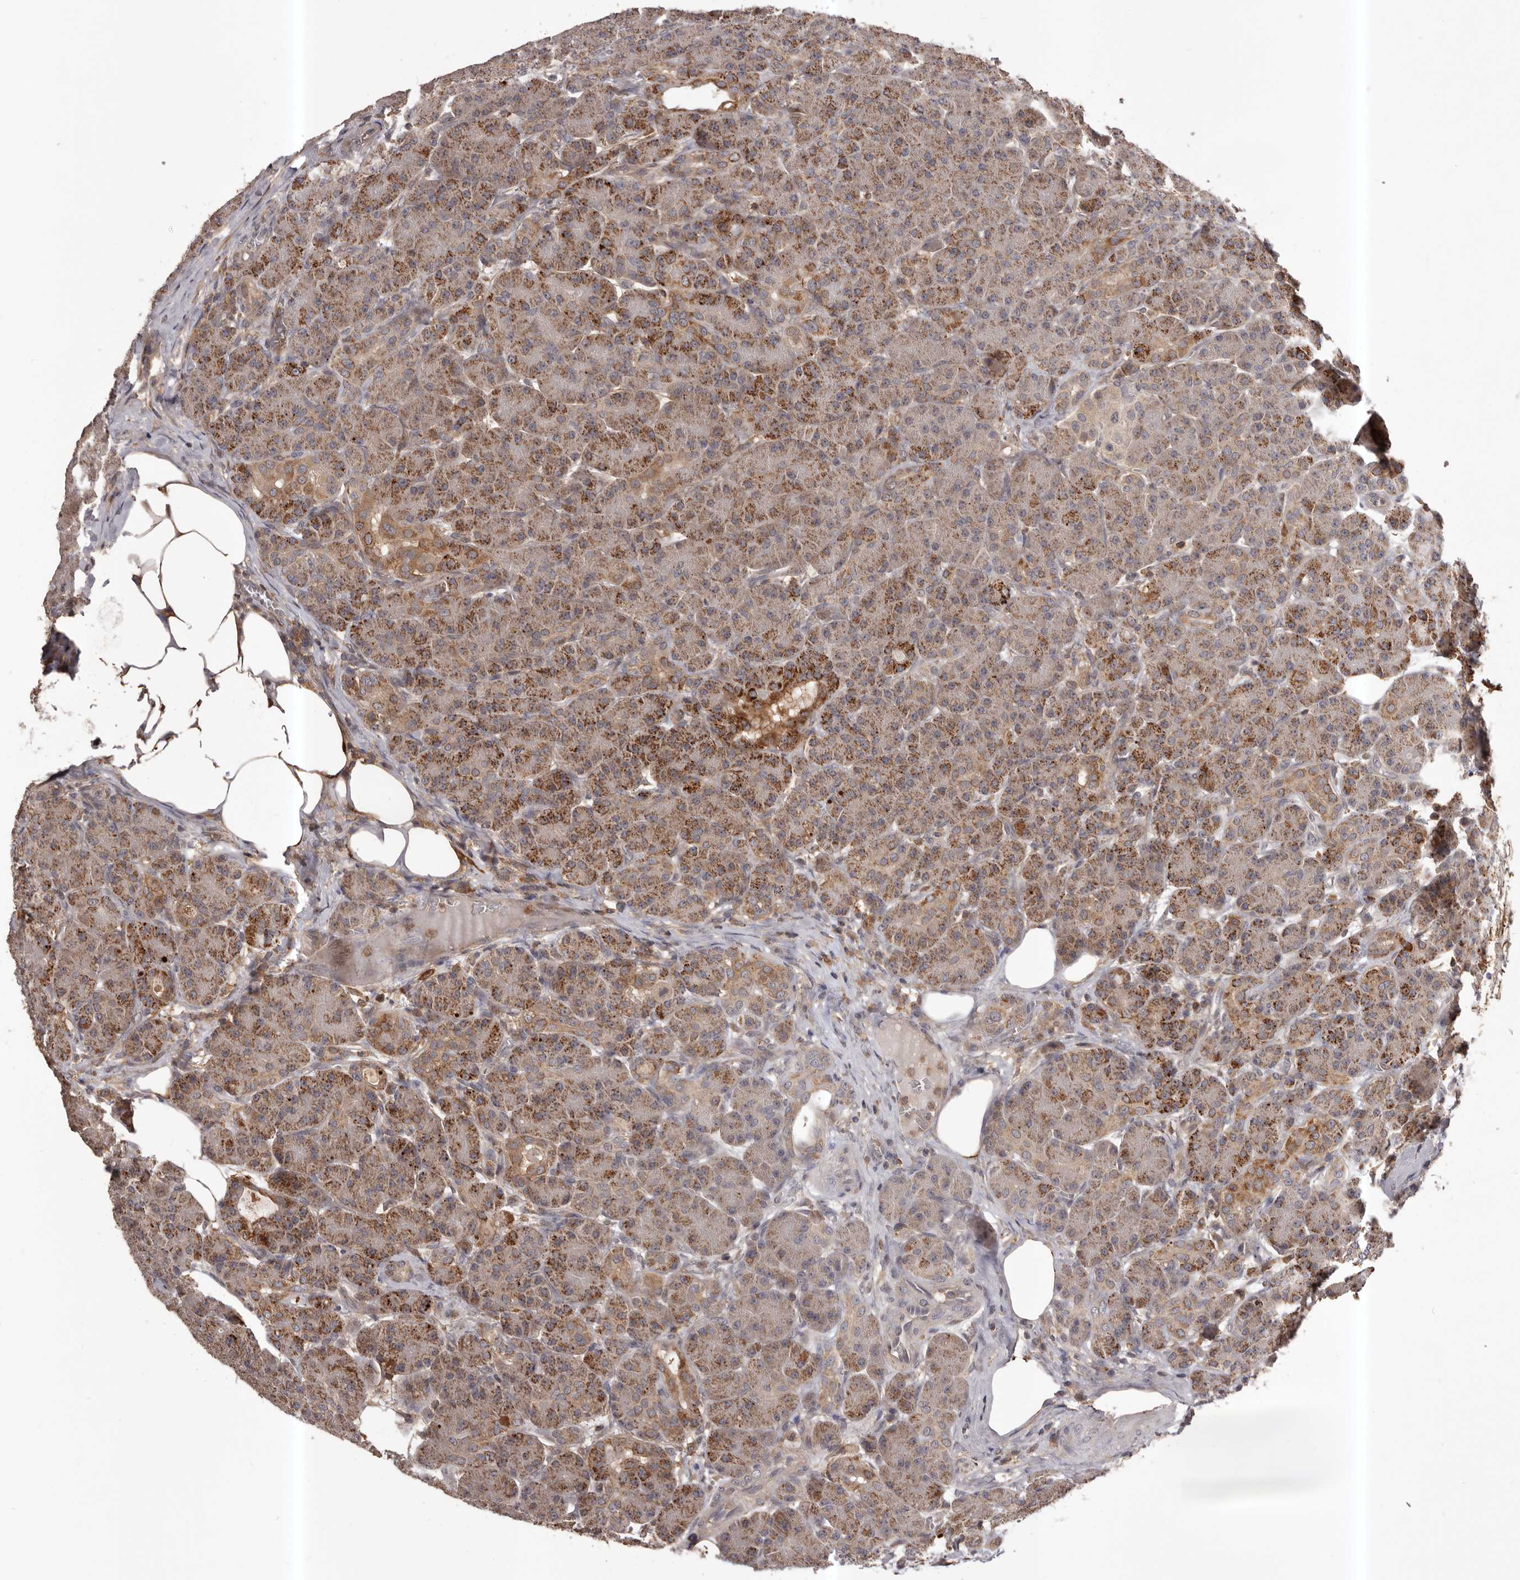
{"staining": {"intensity": "moderate", "quantity": "25%-75%", "location": "cytoplasmic/membranous"}, "tissue": "pancreas", "cell_type": "Exocrine glandular cells", "image_type": "normal", "snomed": [{"axis": "morphology", "description": "Normal tissue, NOS"}, {"axis": "topography", "description": "Pancreas"}], "caption": "DAB immunohistochemical staining of unremarkable pancreas demonstrates moderate cytoplasmic/membranous protein staining in about 25%-75% of exocrine glandular cells.", "gene": "GLIPR2", "patient": {"sex": "male", "age": 63}}